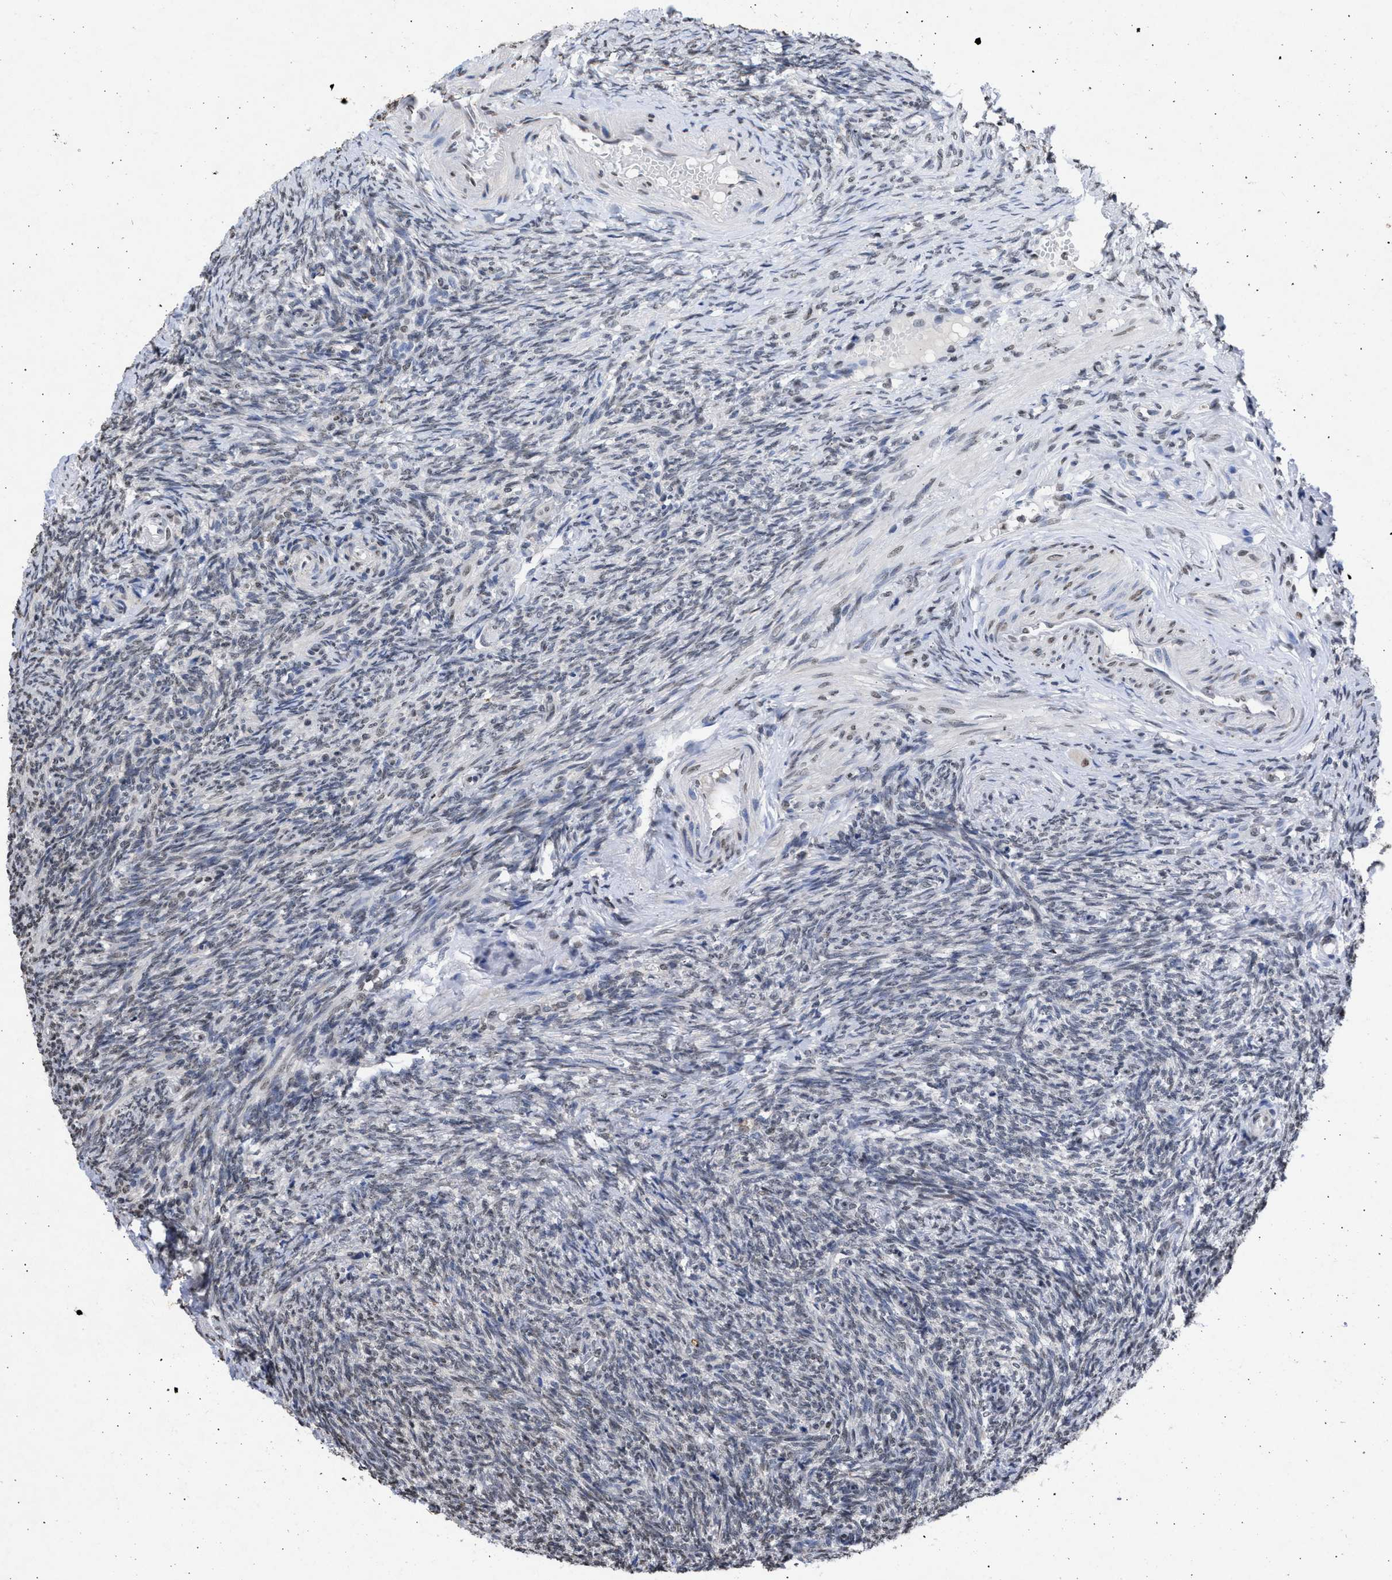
{"staining": {"intensity": "moderate", "quantity": ">75%", "location": "cytoplasmic/membranous"}, "tissue": "ovary", "cell_type": "Follicle cells", "image_type": "normal", "snomed": [{"axis": "morphology", "description": "Normal tissue, NOS"}, {"axis": "topography", "description": "Ovary"}], "caption": "A brown stain shows moderate cytoplasmic/membranous staining of a protein in follicle cells of benign ovary.", "gene": "NUP35", "patient": {"sex": "female", "age": 41}}